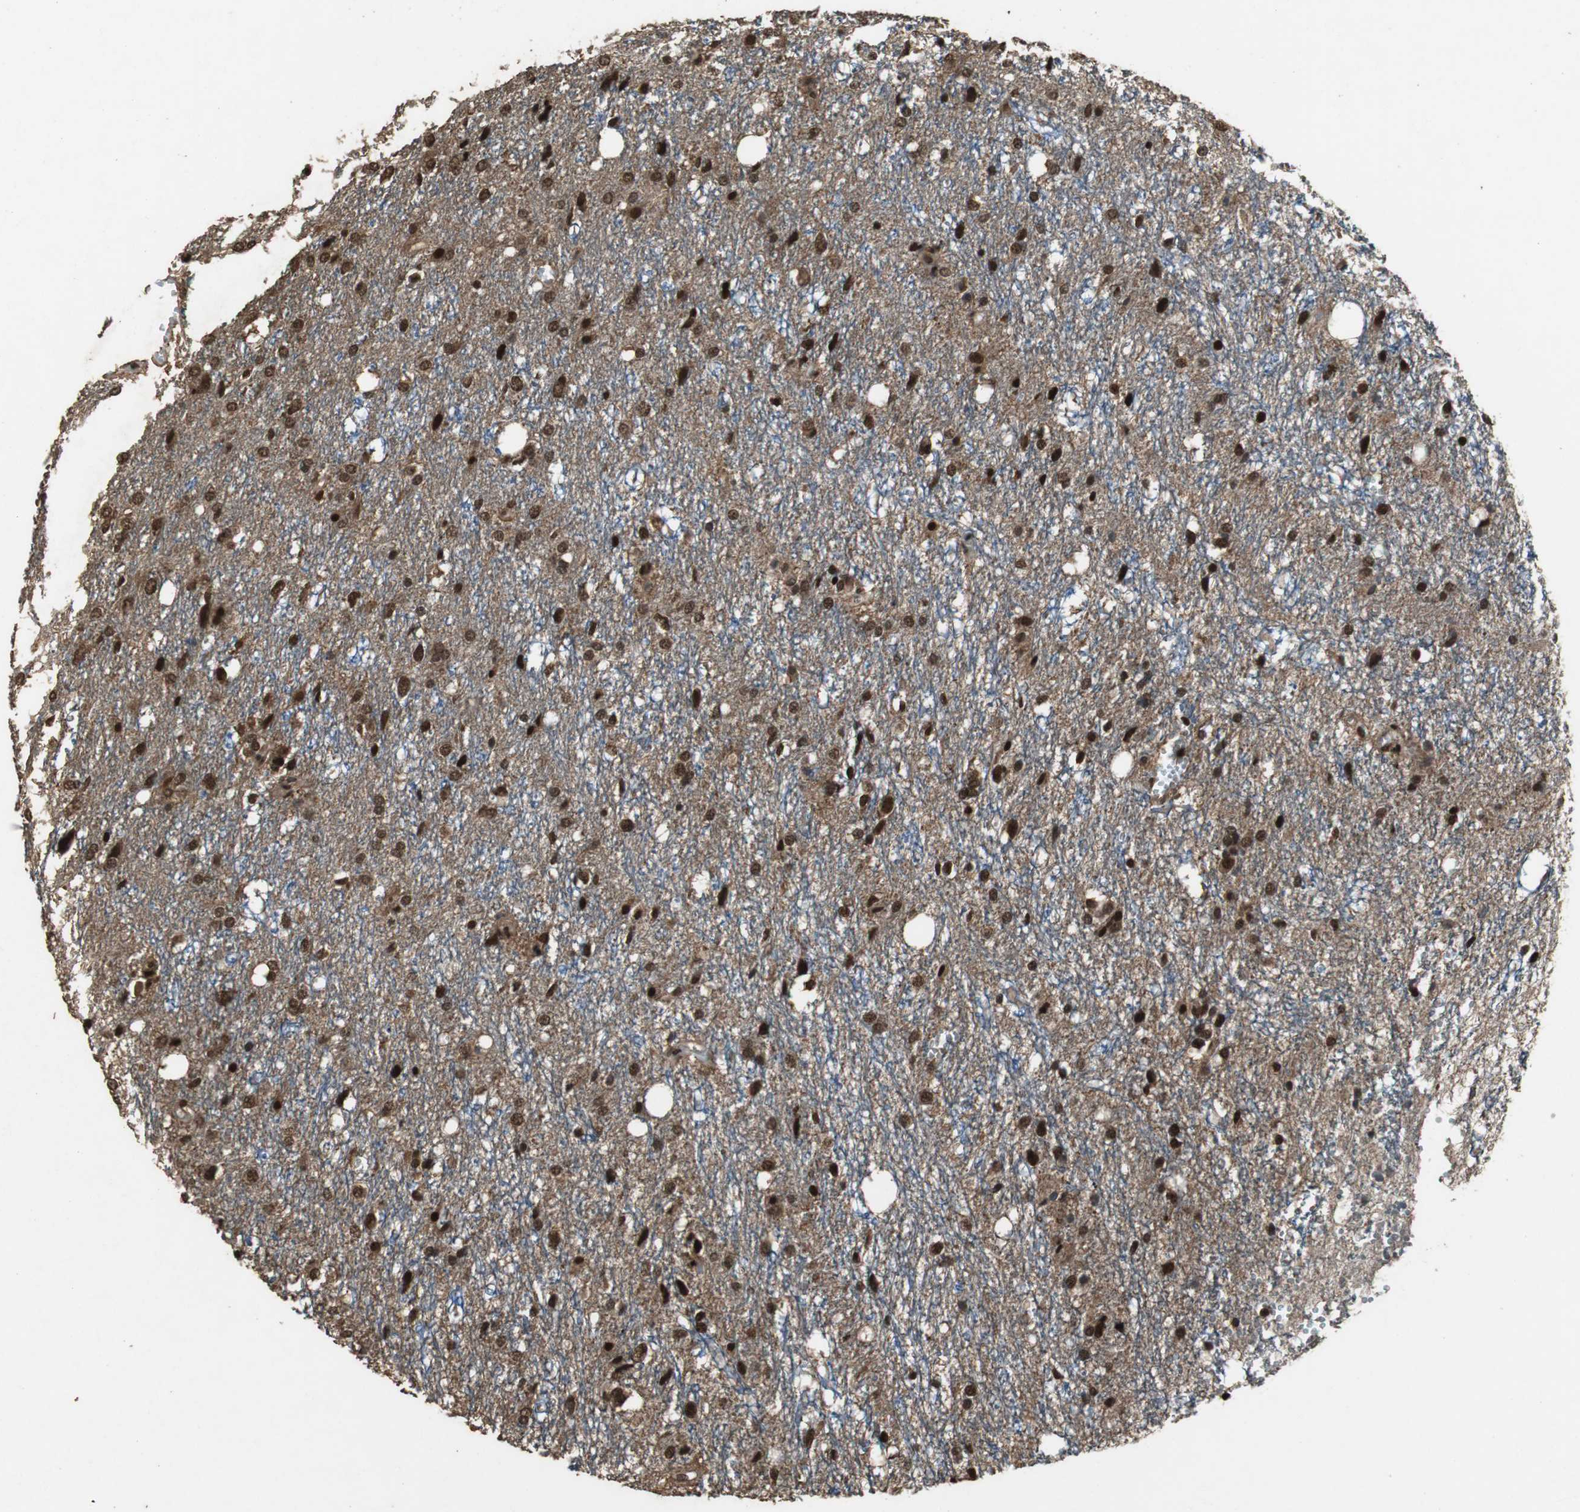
{"staining": {"intensity": "strong", "quantity": ">75%", "location": "cytoplasmic/membranous,nuclear"}, "tissue": "glioma", "cell_type": "Tumor cells", "image_type": "cancer", "snomed": [{"axis": "morphology", "description": "Glioma, malignant, High grade"}, {"axis": "topography", "description": "Brain"}], "caption": "Malignant glioma (high-grade) was stained to show a protein in brown. There is high levels of strong cytoplasmic/membranous and nuclear expression in about >75% of tumor cells.", "gene": "ZNF18", "patient": {"sex": "female", "age": 59}}